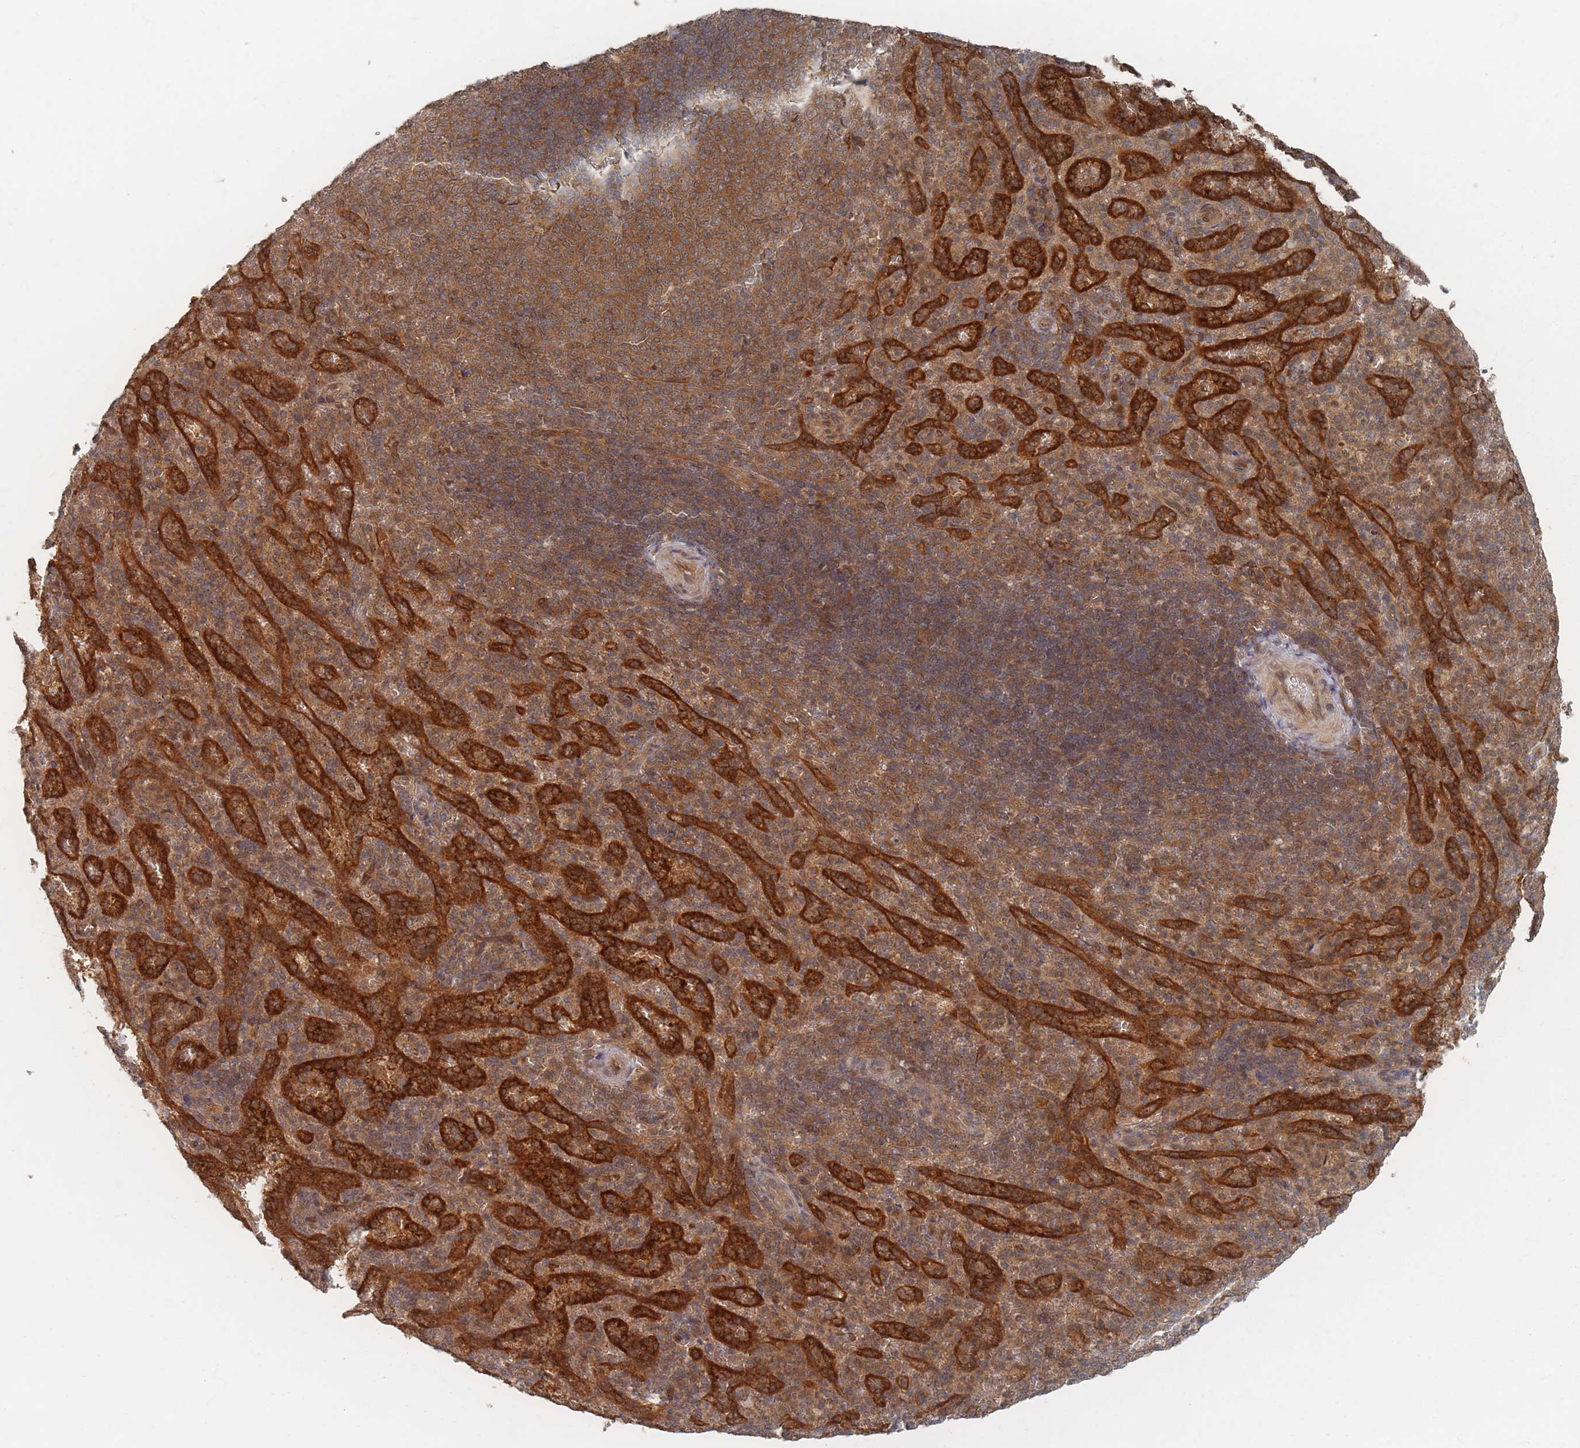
{"staining": {"intensity": "moderate", "quantity": "25%-75%", "location": "cytoplasmic/membranous"}, "tissue": "spleen", "cell_type": "Cells in red pulp", "image_type": "normal", "snomed": [{"axis": "morphology", "description": "Normal tissue, NOS"}, {"axis": "topography", "description": "Spleen"}], "caption": "Immunohistochemistry image of normal spleen: human spleen stained using immunohistochemistry (IHC) exhibits medium levels of moderate protein expression localized specifically in the cytoplasmic/membranous of cells in red pulp, appearing as a cytoplasmic/membranous brown color.", "gene": "PSMD9", "patient": {"sex": "female", "age": 21}}